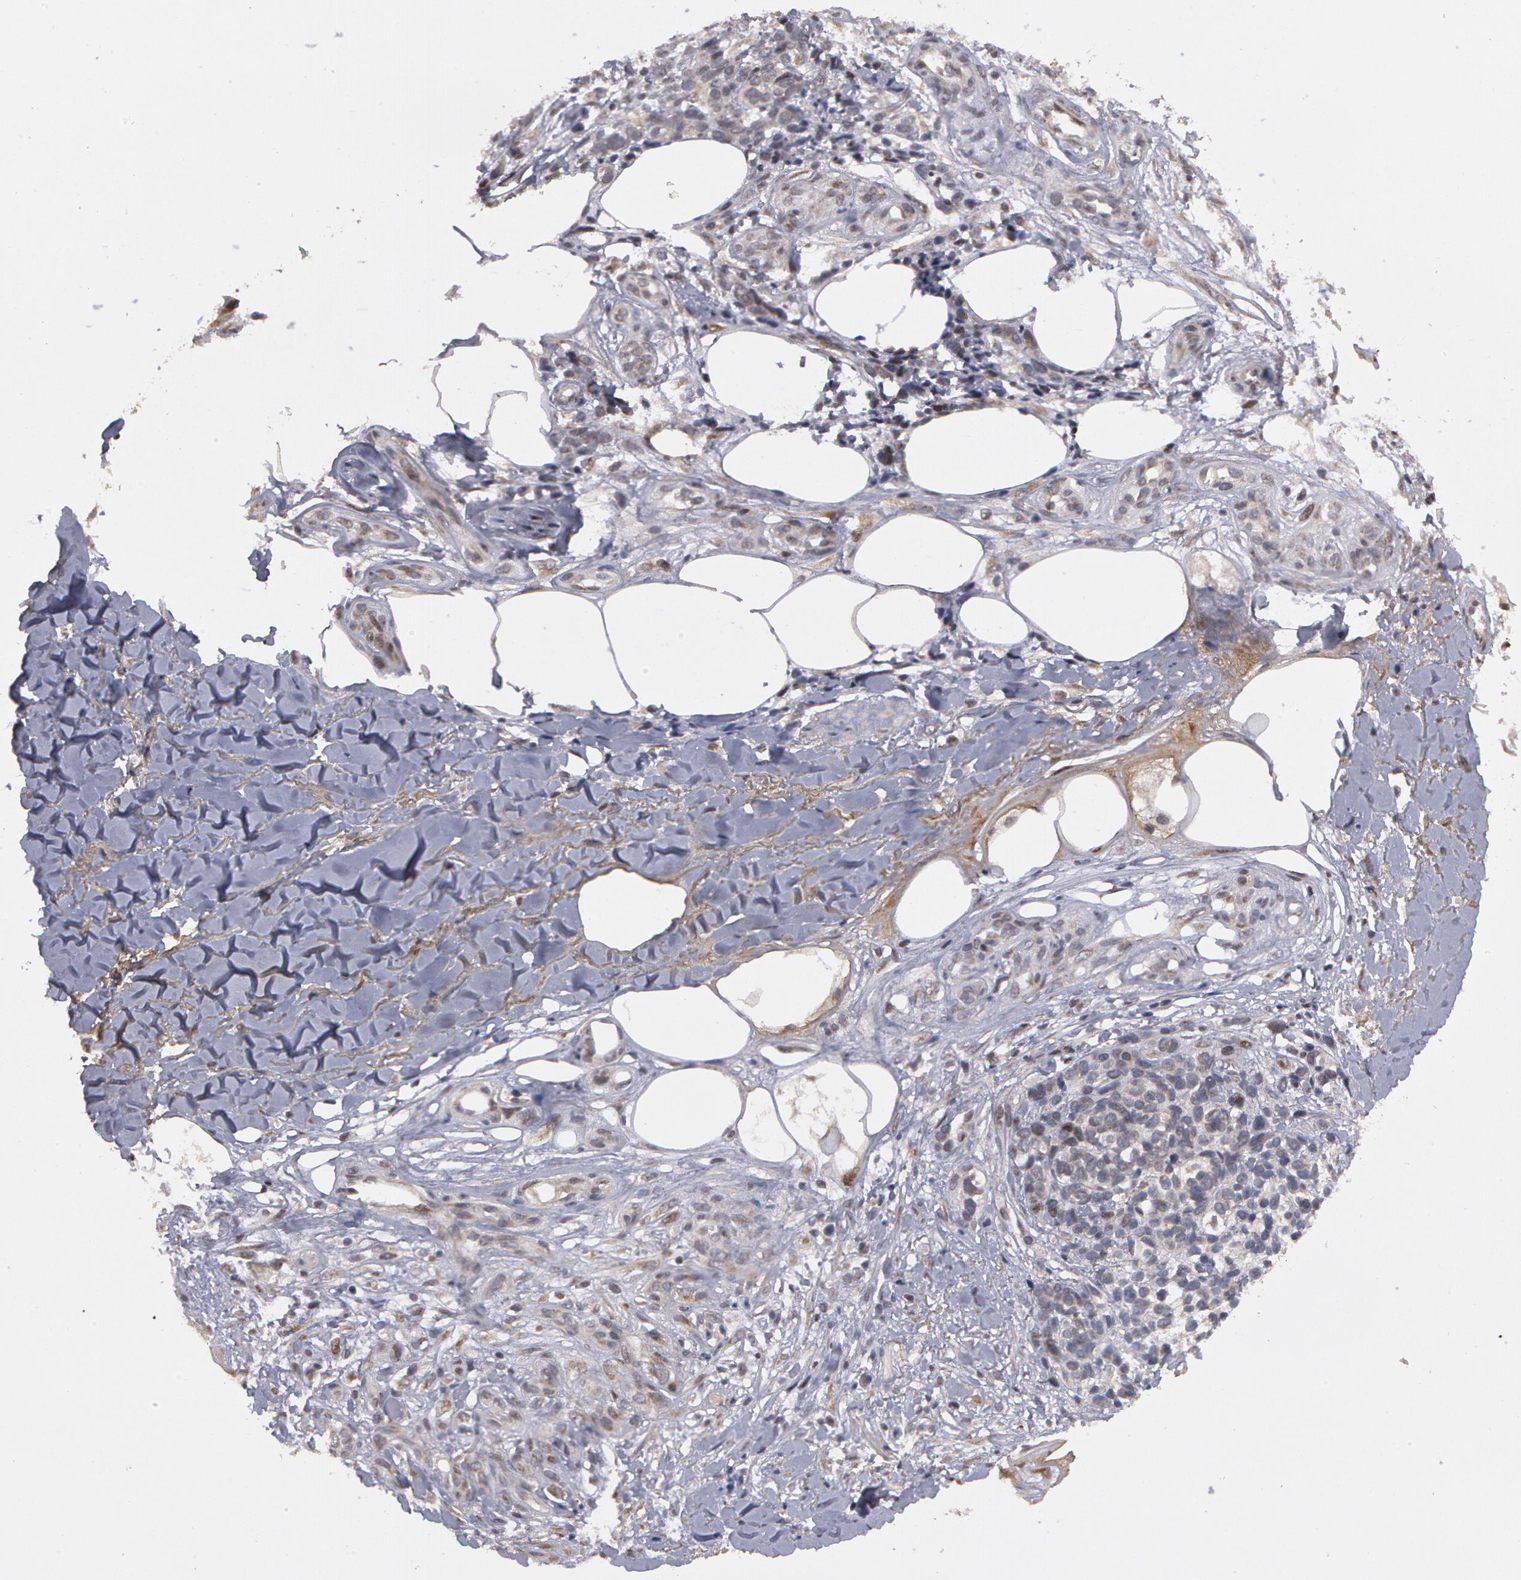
{"staining": {"intensity": "negative", "quantity": "none", "location": "none"}, "tissue": "melanoma", "cell_type": "Tumor cells", "image_type": "cancer", "snomed": [{"axis": "morphology", "description": "Malignant melanoma, NOS"}, {"axis": "topography", "description": "Skin"}], "caption": "An immunohistochemistry (IHC) photomicrograph of malignant melanoma is shown. There is no staining in tumor cells of malignant melanoma.", "gene": "STX5", "patient": {"sex": "female", "age": 85}}